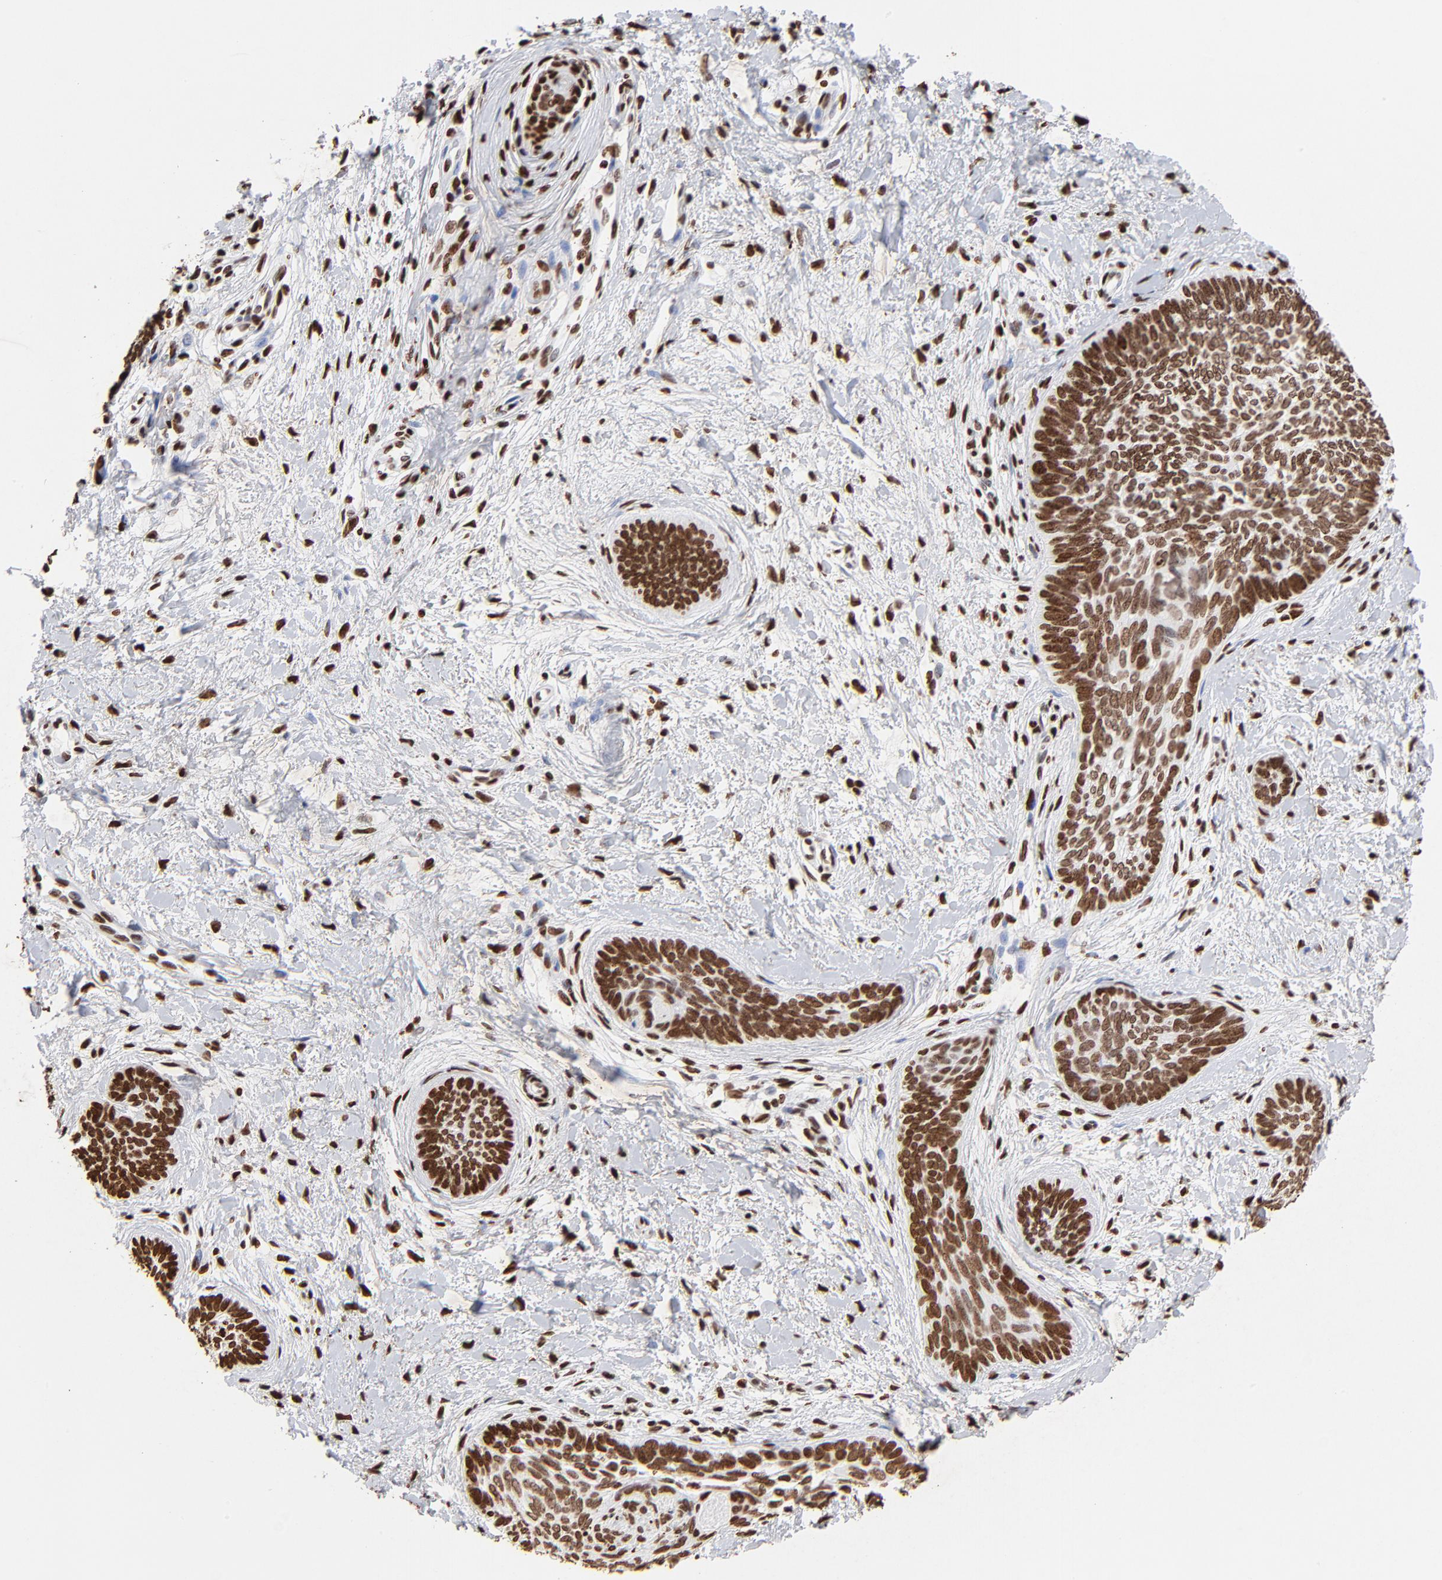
{"staining": {"intensity": "strong", "quantity": ">75%", "location": "nuclear"}, "tissue": "skin cancer", "cell_type": "Tumor cells", "image_type": "cancer", "snomed": [{"axis": "morphology", "description": "Basal cell carcinoma"}, {"axis": "topography", "description": "Skin"}], "caption": "A high-resolution photomicrograph shows immunohistochemistry (IHC) staining of basal cell carcinoma (skin), which demonstrates strong nuclear expression in approximately >75% of tumor cells. (Stains: DAB (3,3'-diaminobenzidine) in brown, nuclei in blue, Microscopy: brightfield microscopy at high magnification).", "gene": "FBH1", "patient": {"sex": "female", "age": 81}}